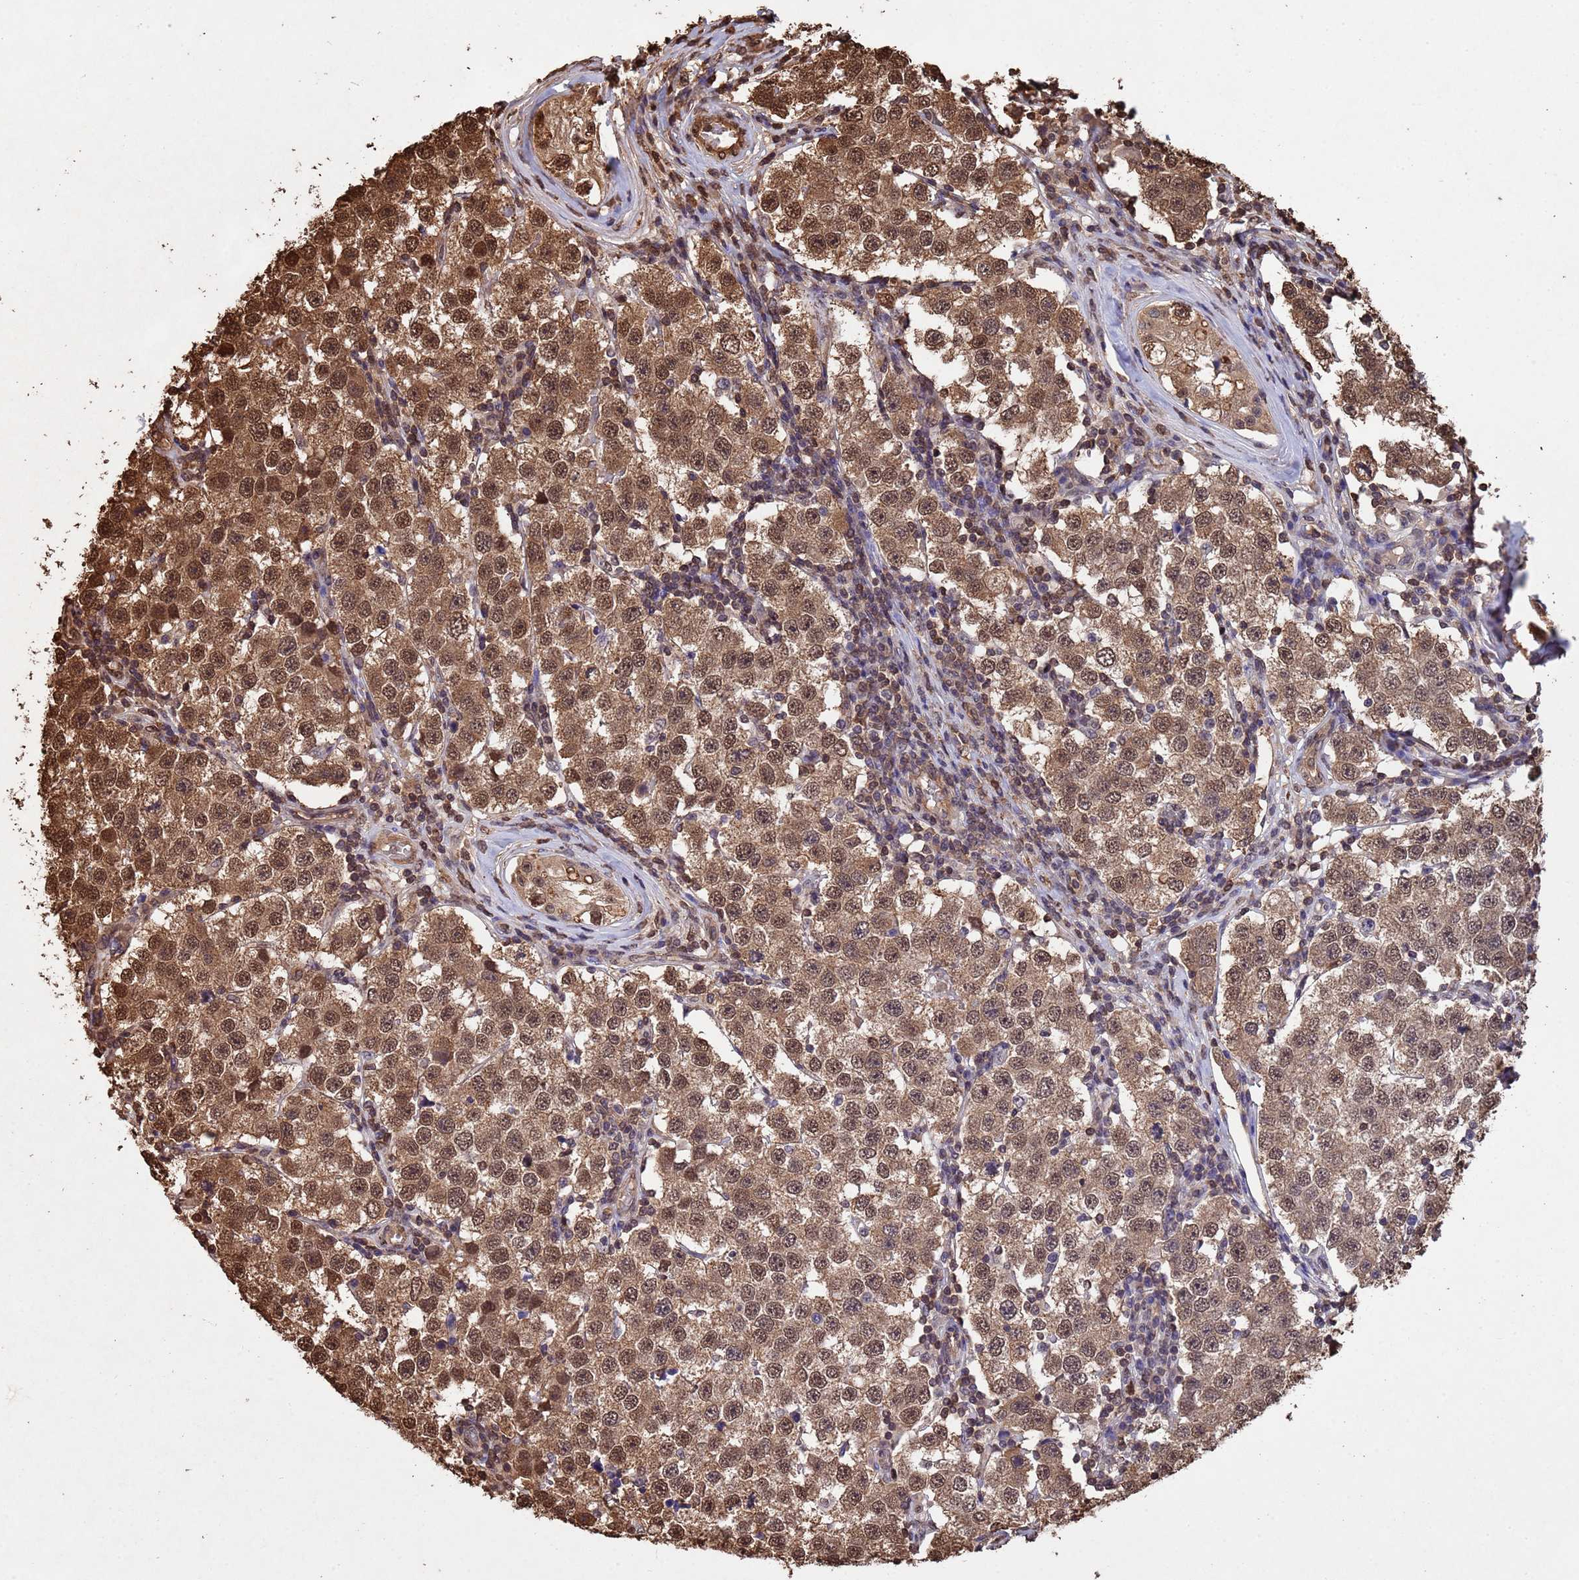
{"staining": {"intensity": "moderate", "quantity": ">75%", "location": "cytoplasmic/membranous,nuclear"}, "tissue": "testis cancer", "cell_type": "Tumor cells", "image_type": "cancer", "snomed": [{"axis": "morphology", "description": "Seminoma, NOS"}, {"axis": "topography", "description": "Testis"}], "caption": "IHC (DAB) staining of human seminoma (testis) demonstrates moderate cytoplasmic/membranous and nuclear protein staining in approximately >75% of tumor cells.", "gene": "SUMO4", "patient": {"sex": "male", "age": 34}}